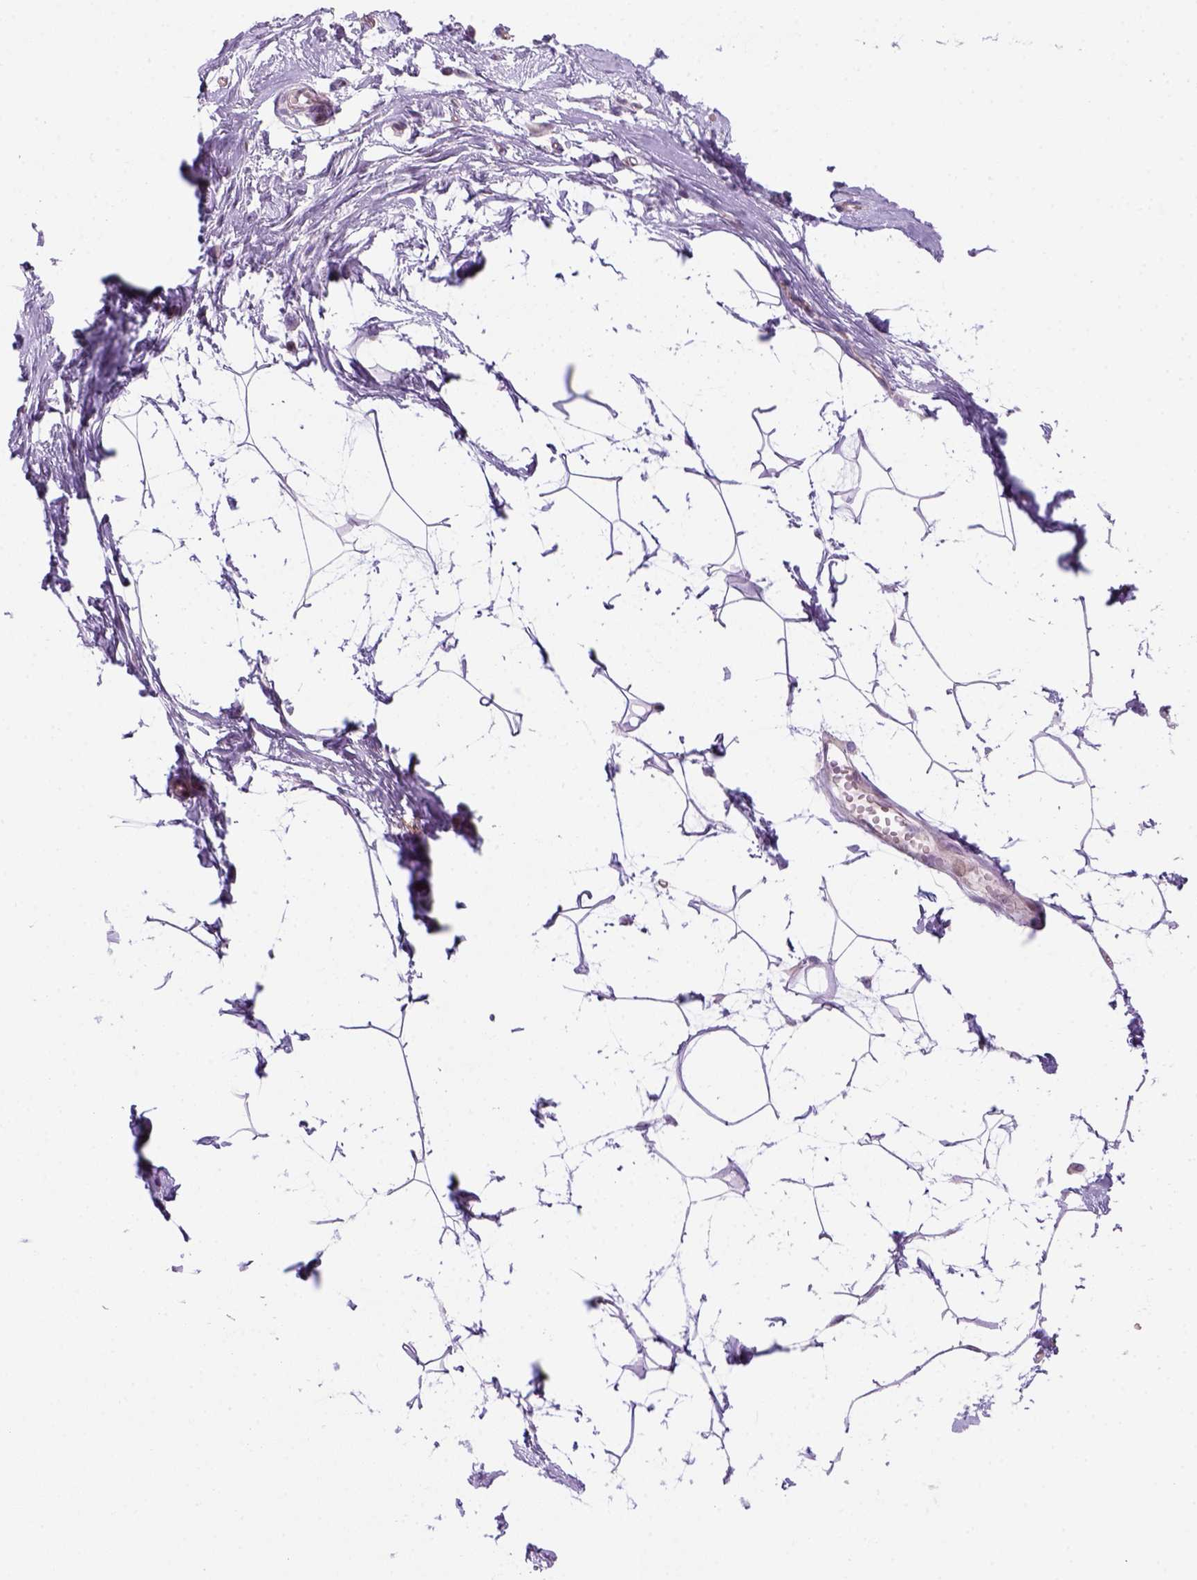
{"staining": {"intensity": "negative", "quantity": "none", "location": "none"}, "tissue": "breast", "cell_type": "Adipocytes", "image_type": "normal", "snomed": [{"axis": "morphology", "description": "Normal tissue, NOS"}, {"axis": "topography", "description": "Breast"}], "caption": "Immunohistochemical staining of normal human breast demonstrates no significant positivity in adipocytes.", "gene": "VSTM5", "patient": {"sex": "female", "age": 45}}